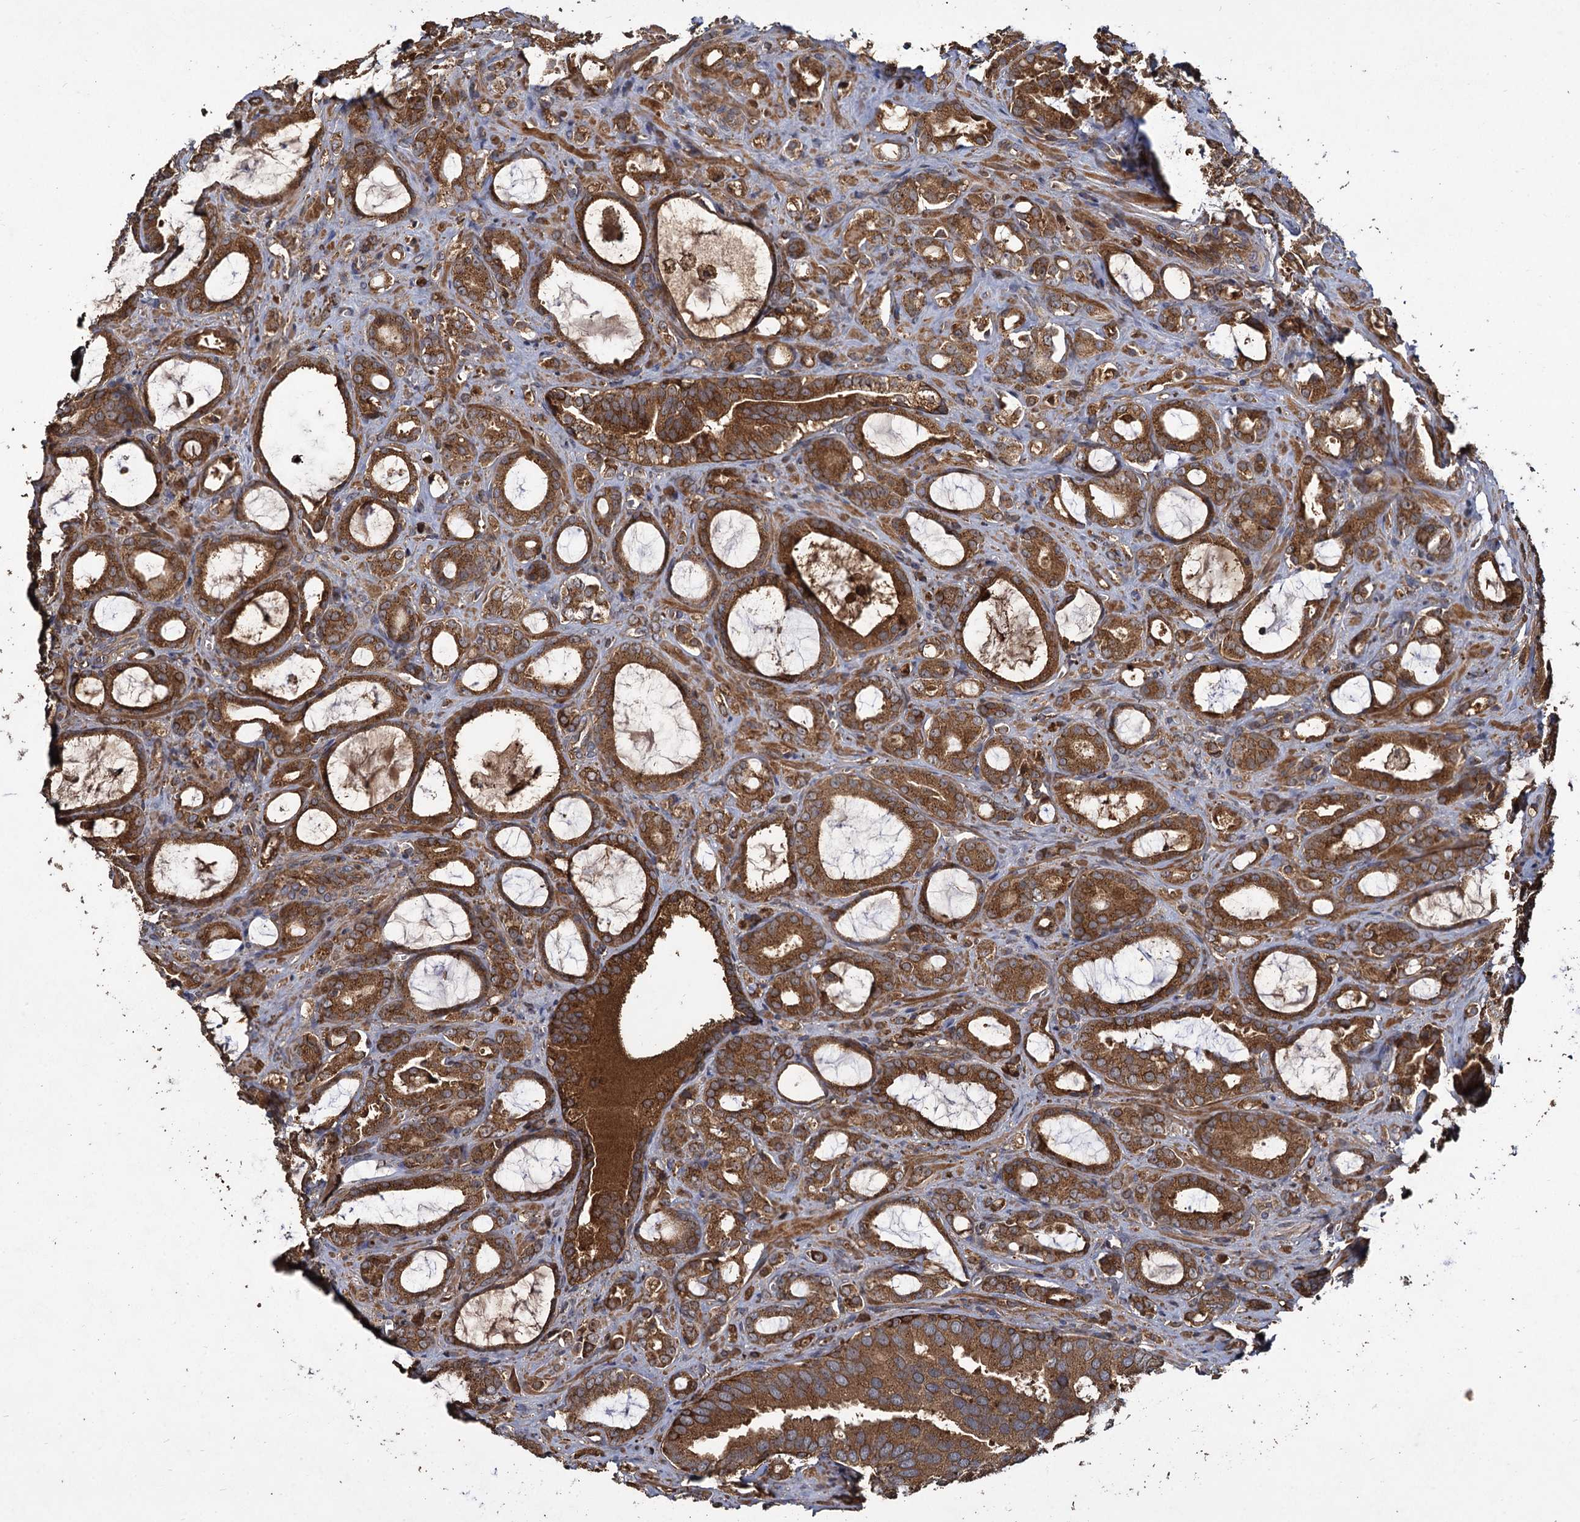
{"staining": {"intensity": "strong", "quantity": ">75%", "location": "cytoplasmic/membranous"}, "tissue": "prostate cancer", "cell_type": "Tumor cells", "image_type": "cancer", "snomed": [{"axis": "morphology", "description": "Adenocarcinoma, High grade"}, {"axis": "topography", "description": "Prostate"}], "caption": "A brown stain shows strong cytoplasmic/membranous positivity of a protein in human prostate cancer tumor cells.", "gene": "GCLC", "patient": {"sex": "male", "age": 72}}